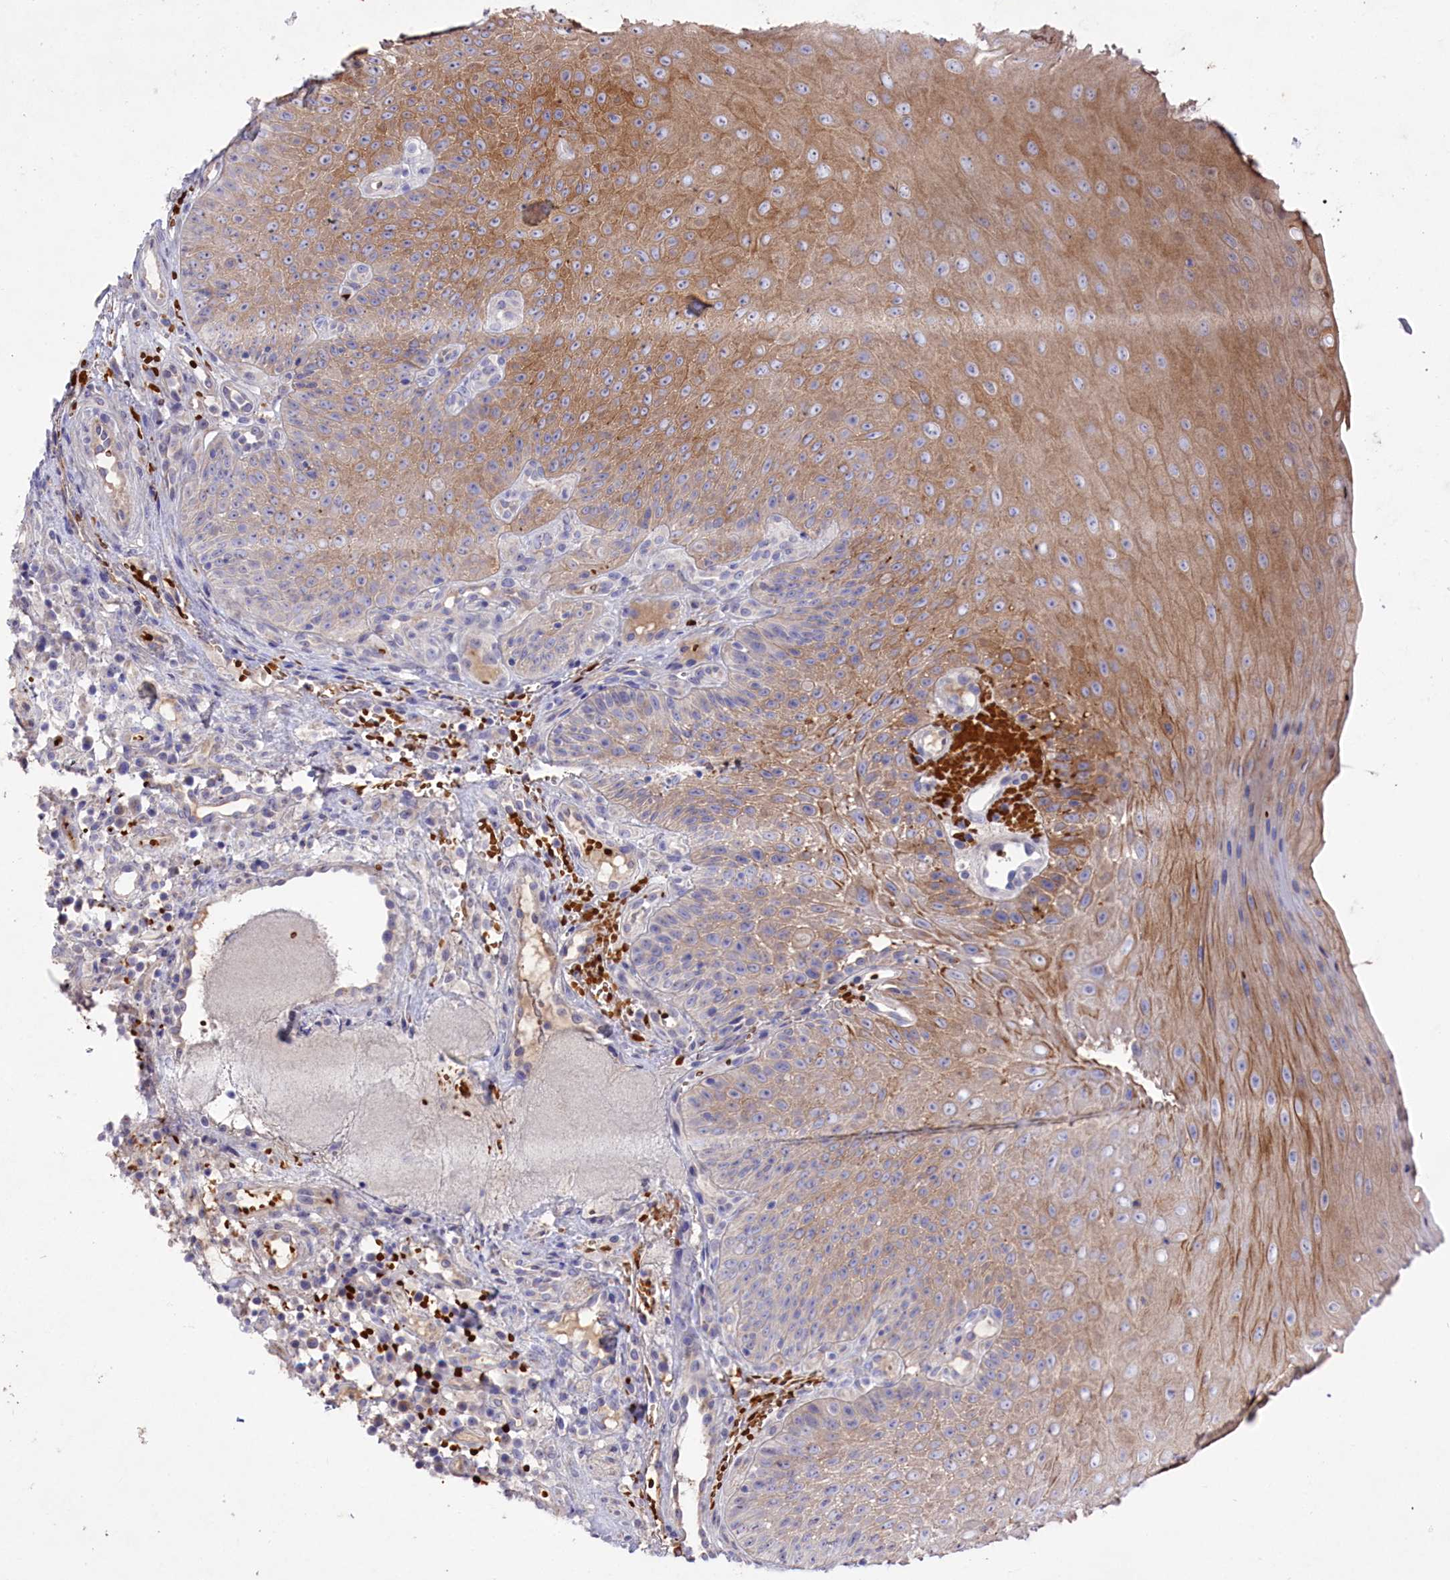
{"staining": {"intensity": "strong", "quantity": "25%-75%", "location": "cytoplasmic/membranous"}, "tissue": "oral mucosa", "cell_type": "Squamous epithelial cells", "image_type": "normal", "snomed": [{"axis": "morphology", "description": "Normal tissue, NOS"}, {"axis": "topography", "description": "Oral tissue"}], "caption": "A brown stain shows strong cytoplasmic/membranous expression of a protein in squamous epithelial cells of unremarkable human oral mucosa.", "gene": "LHFPL4", "patient": {"sex": "female", "age": 13}}